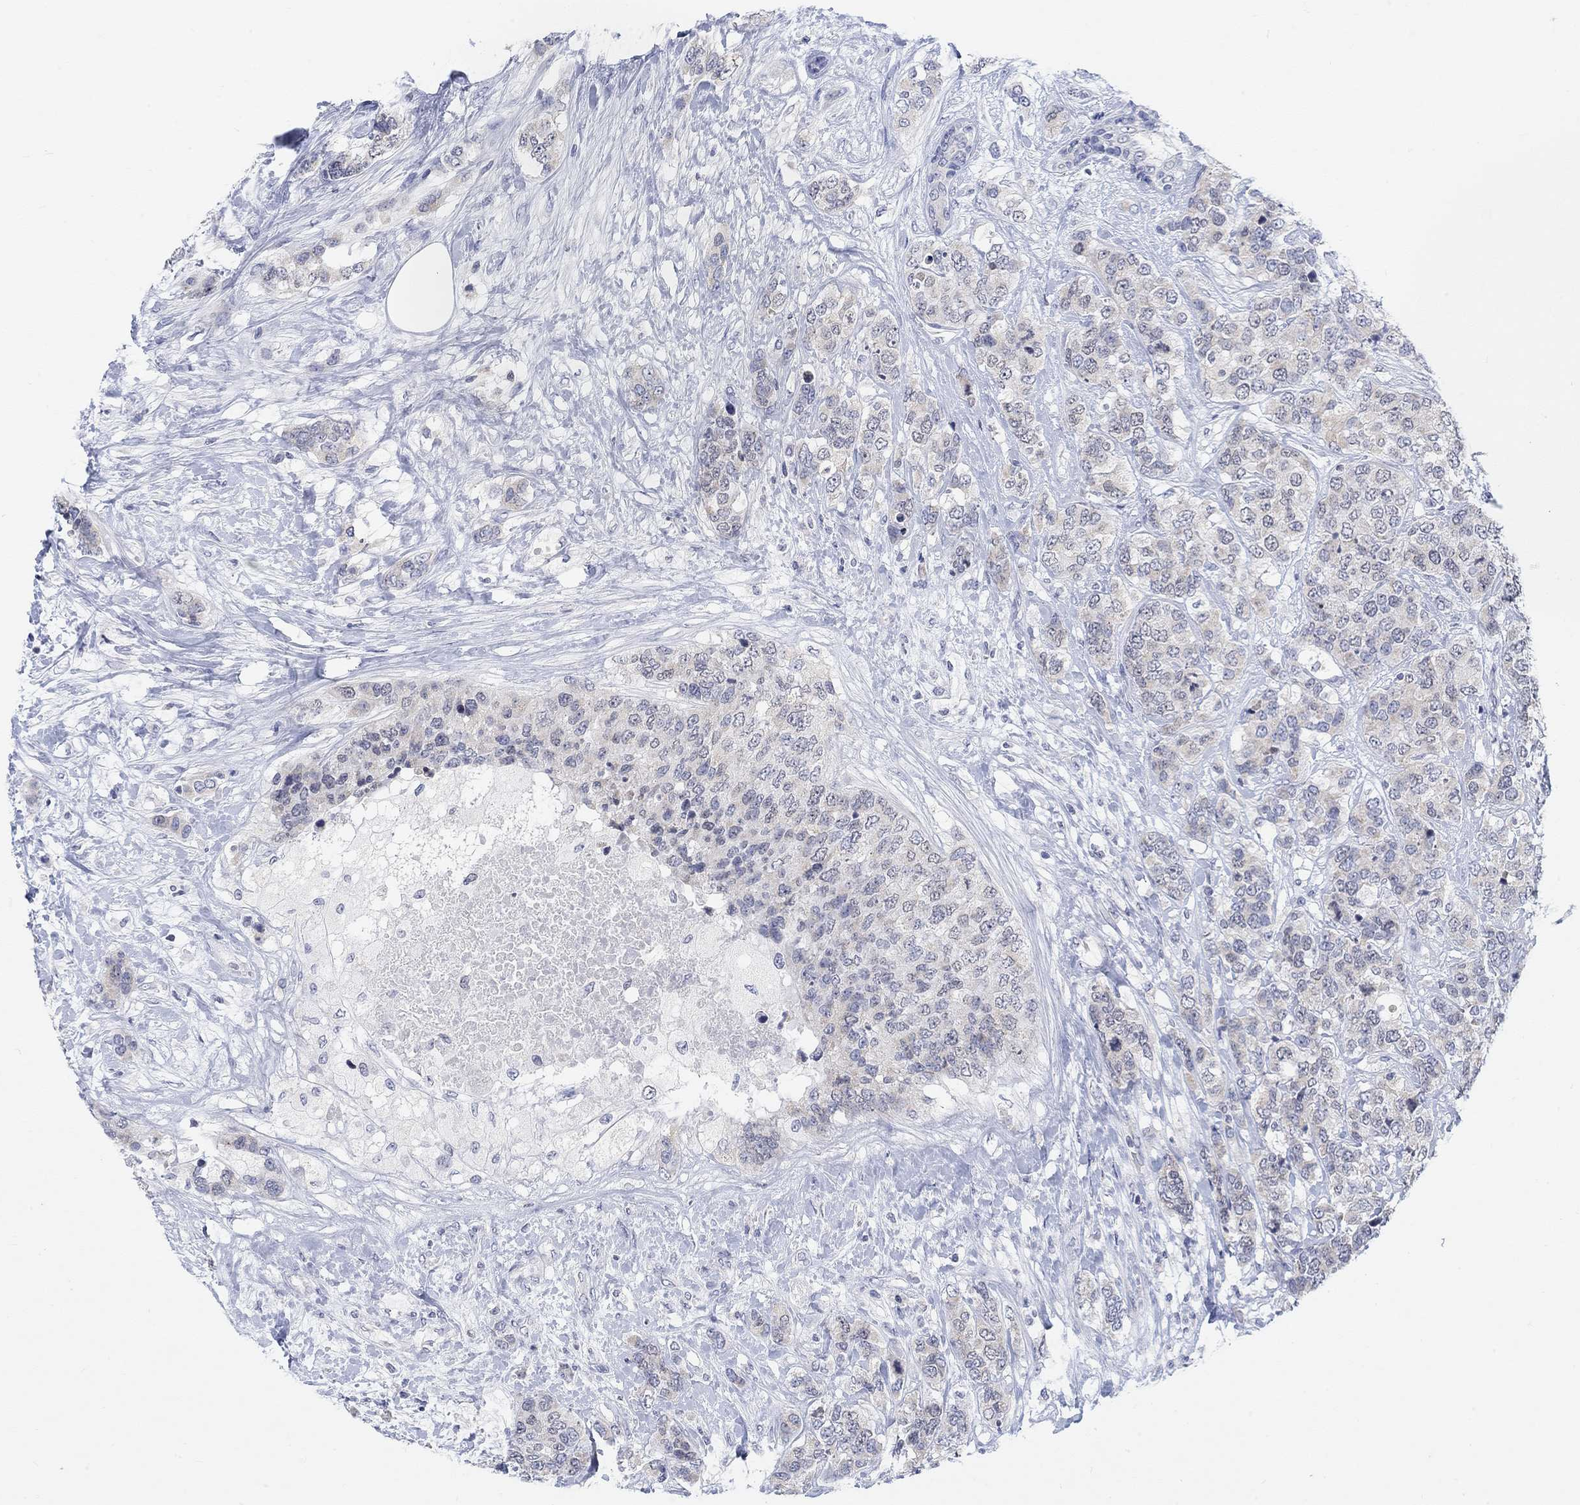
{"staining": {"intensity": "weak", "quantity": "<25%", "location": "cytoplasmic/membranous"}, "tissue": "breast cancer", "cell_type": "Tumor cells", "image_type": "cancer", "snomed": [{"axis": "morphology", "description": "Lobular carcinoma"}, {"axis": "topography", "description": "Breast"}], "caption": "Breast cancer (lobular carcinoma) stained for a protein using immunohistochemistry reveals no staining tumor cells.", "gene": "ATP6V1E2", "patient": {"sex": "female", "age": 59}}